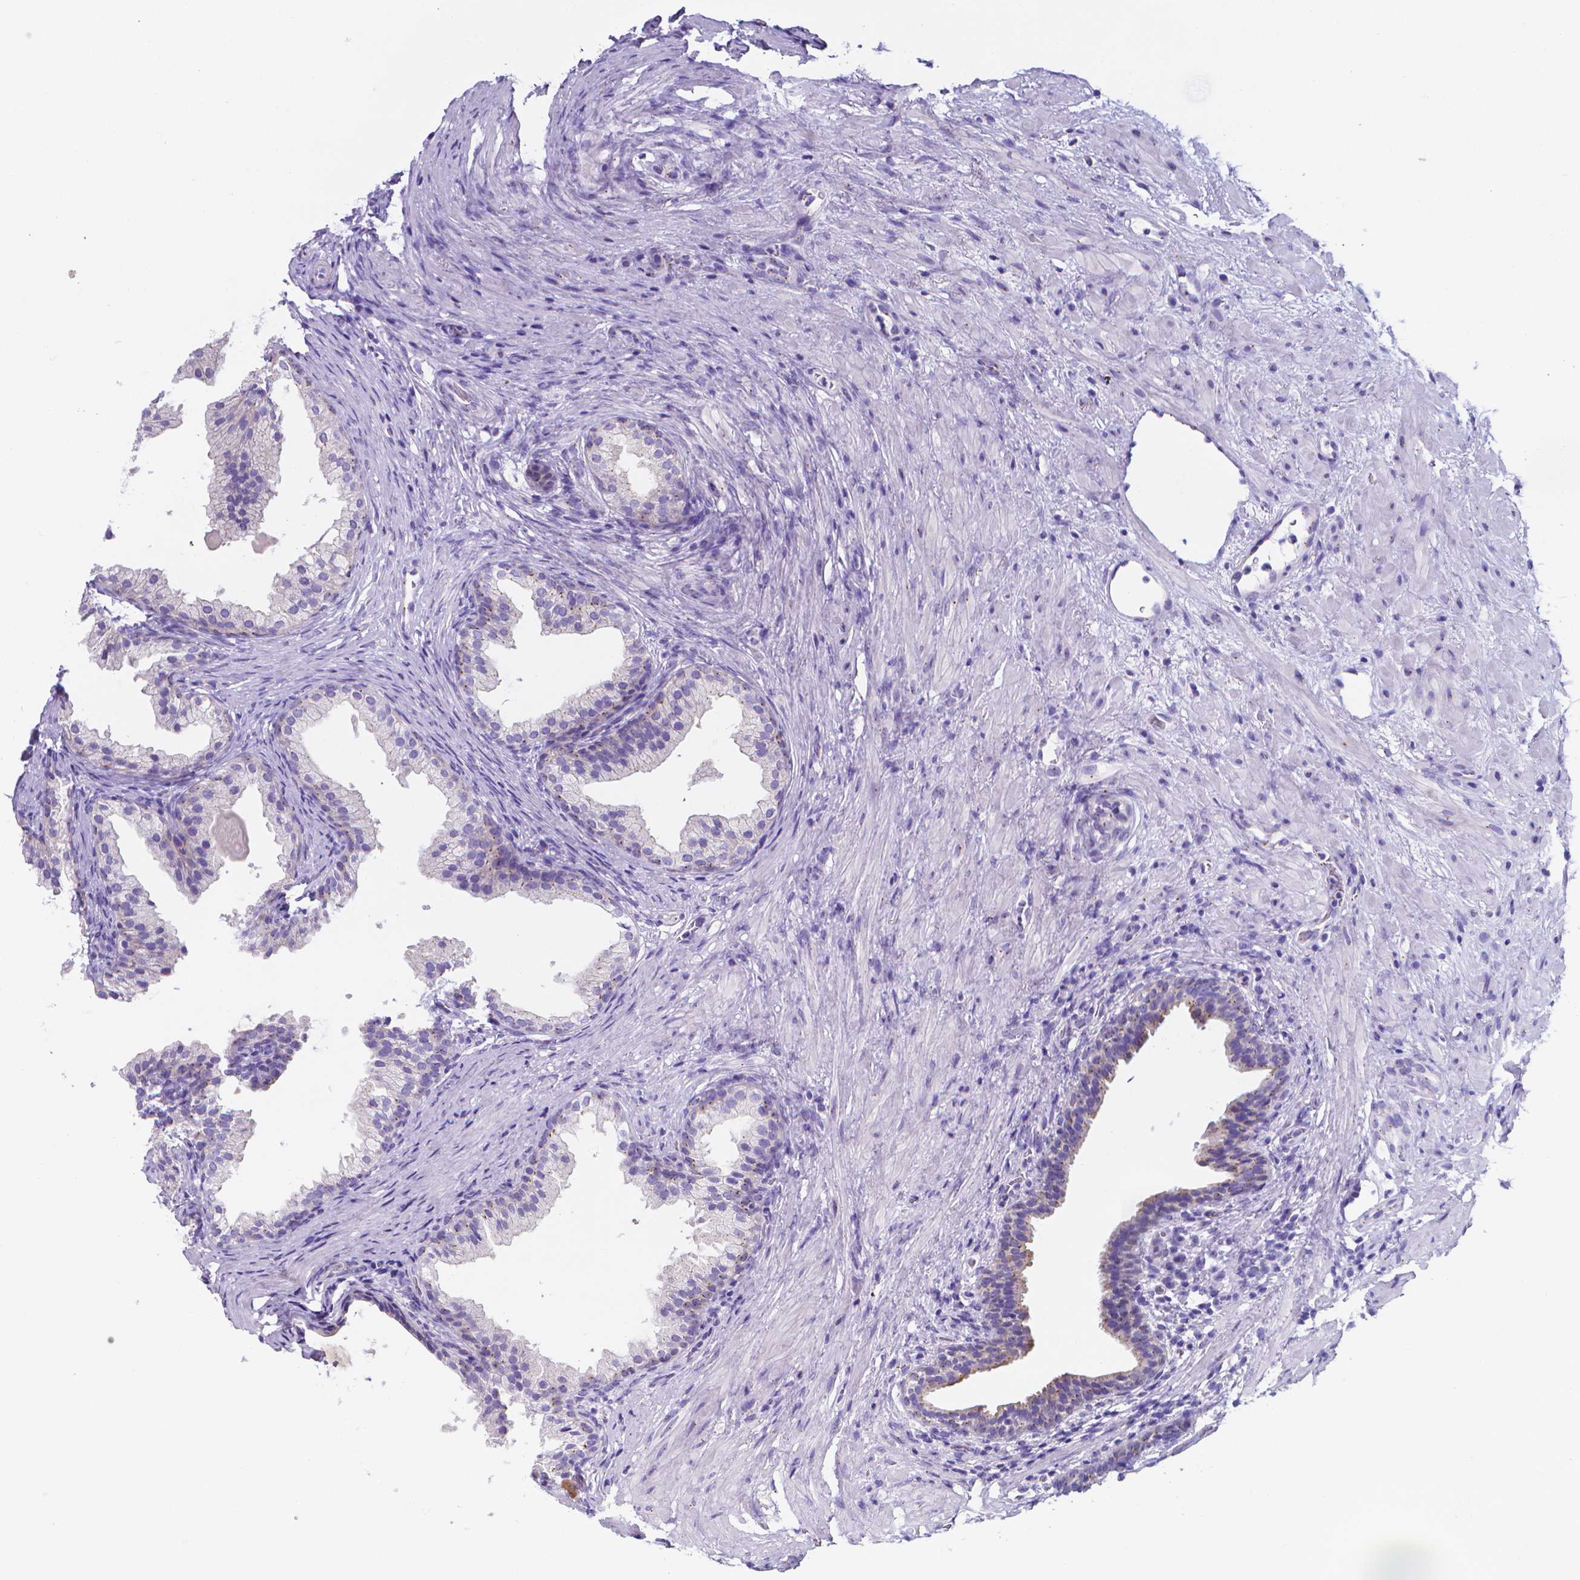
{"staining": {"intensity": "negative", "quantity": "none", "location": "none"}, "tissue": "prostate cancer", "cell_type": "Tumor cells", "image_type": "cancer", "snomed": [{"axis": "morphology", "description": "Adenocarcinoma, Low grade"}, {"axis": "topography", "description": "Prostate and seminal vesicle, NOS"}], "caption": "Photomicrograph shows no protein expression in tumor cells of prostate cancer (low-grade adenocarcinoma) tissue. Nuclei are stained in blue.", "gene": "LRRC73", "patient": {"sex": "male", "age": 71}}